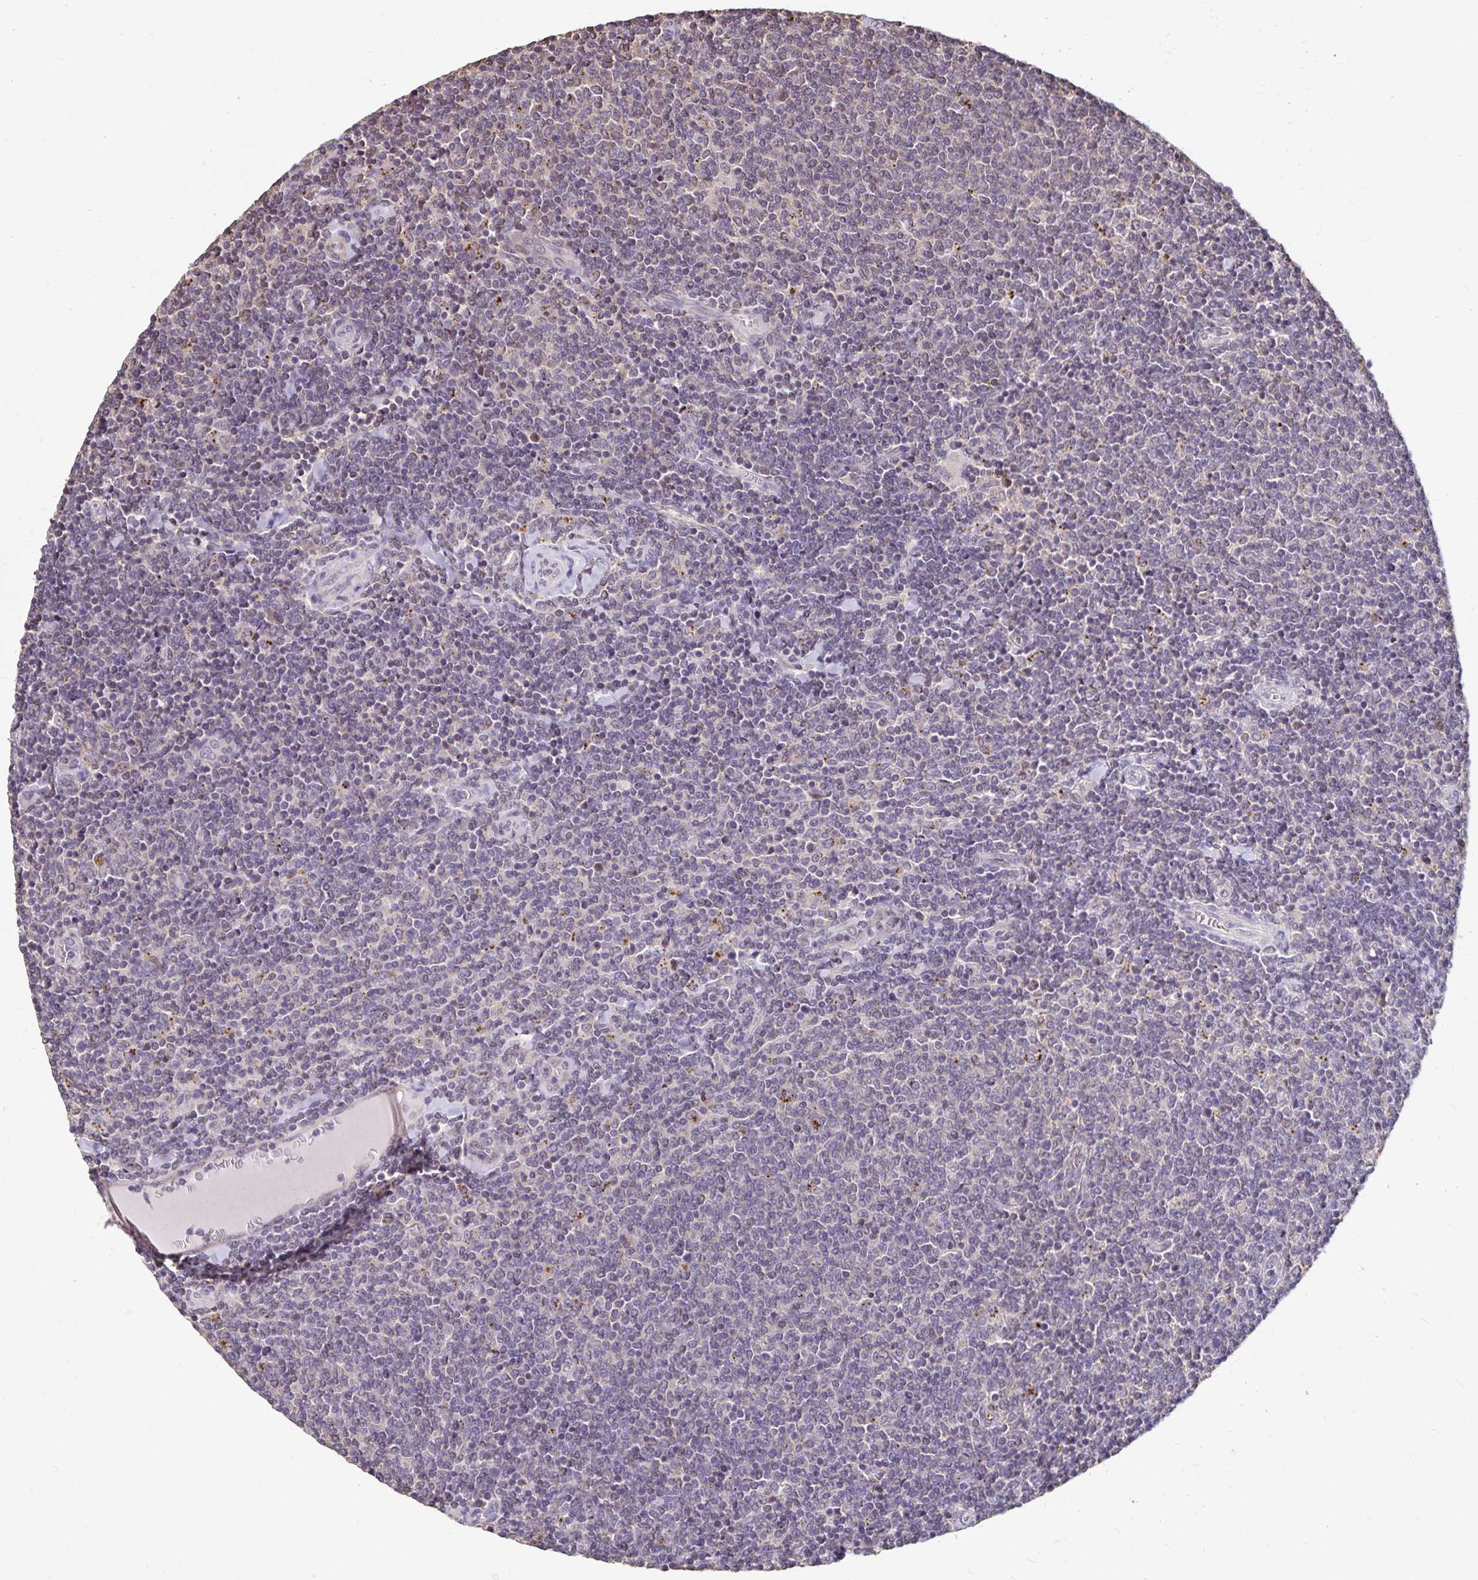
{"staining": {"intensity": "negative", "quantity": "none", "location": "none"}, "tissue": "lymphoma", "cell_type": "Tumor cells", "image_type": "cancer", "snomed": [{"axis": "morphology", "description": "Malignant lymphoma, non-Hodgkin's type, Low grade"}, {"axis": "topography", "description": "Lymph node"}], "caption": "This histopathology image is of malignant lymphoma, non-Hodgkin's type (low-grade) stained with immunohistochemistry (IHC) to label a protein in brown with the nuclei are counter-stained blue. There is no positivity in tumor cells. Nuclei are stained in blue.", "gene": "EMC10", "patient": {"sex": "male", "age": 52}}